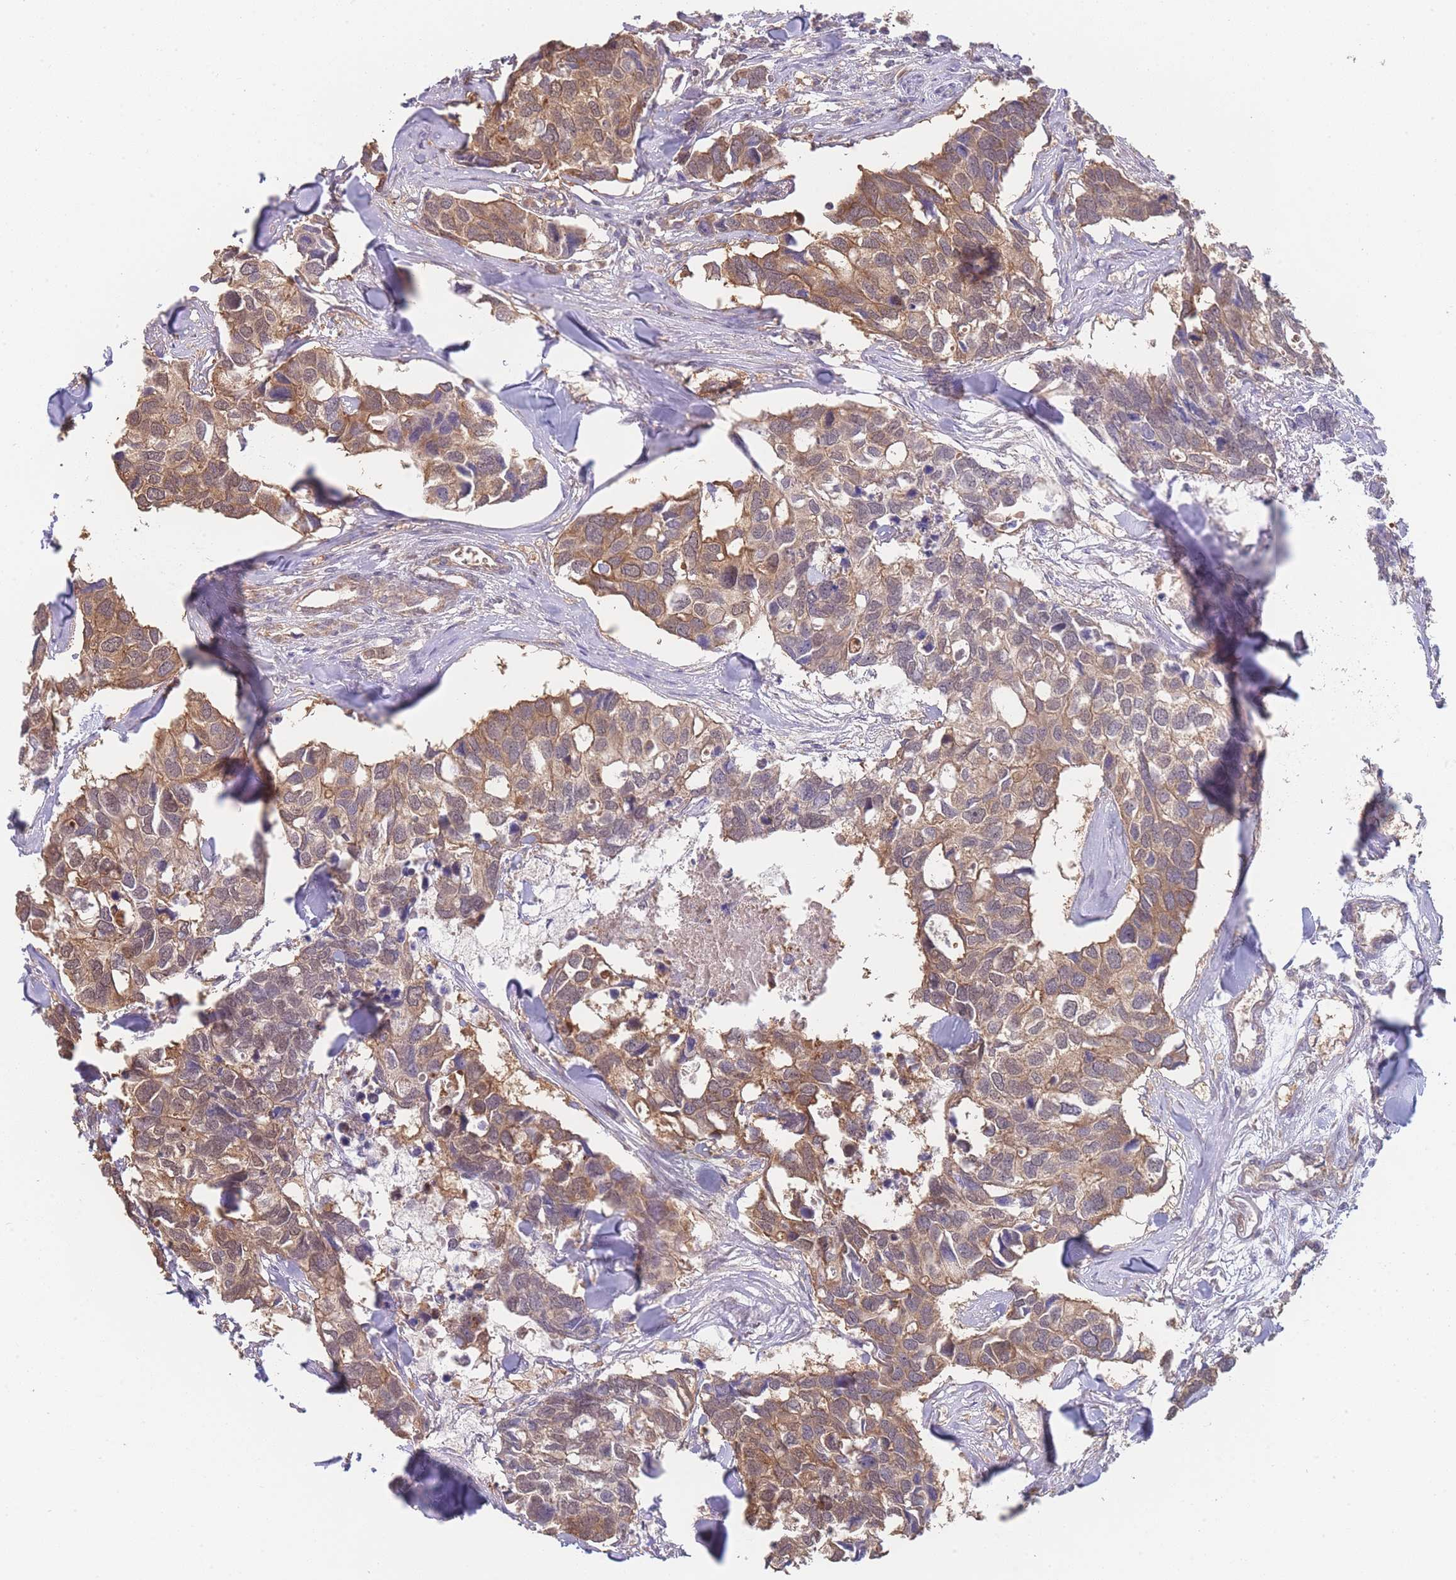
{"staining": {"intensity": "moderate", "quantity": ">75%", "location": "cytoplasmic/membranous"}, "tissue": "breast cancer", "cell_type": "Tumor cells", "image_type": "cancer", "snomed": [{"axis": "morphology", "description": "Duct carcinoma"}, {"axis": "topography", "description": "Breast"}], "caption": "DAB (3,3'-diaminobenzidine) immunohistochemical staining of breast cancer (intraductal carcinoma) demonstrates moderate cytoplasmic/membranous protein staining in about >75% of tumor cells.", "gene": "MRPS18B", "patient": {"sex": "female", "age": 83}}